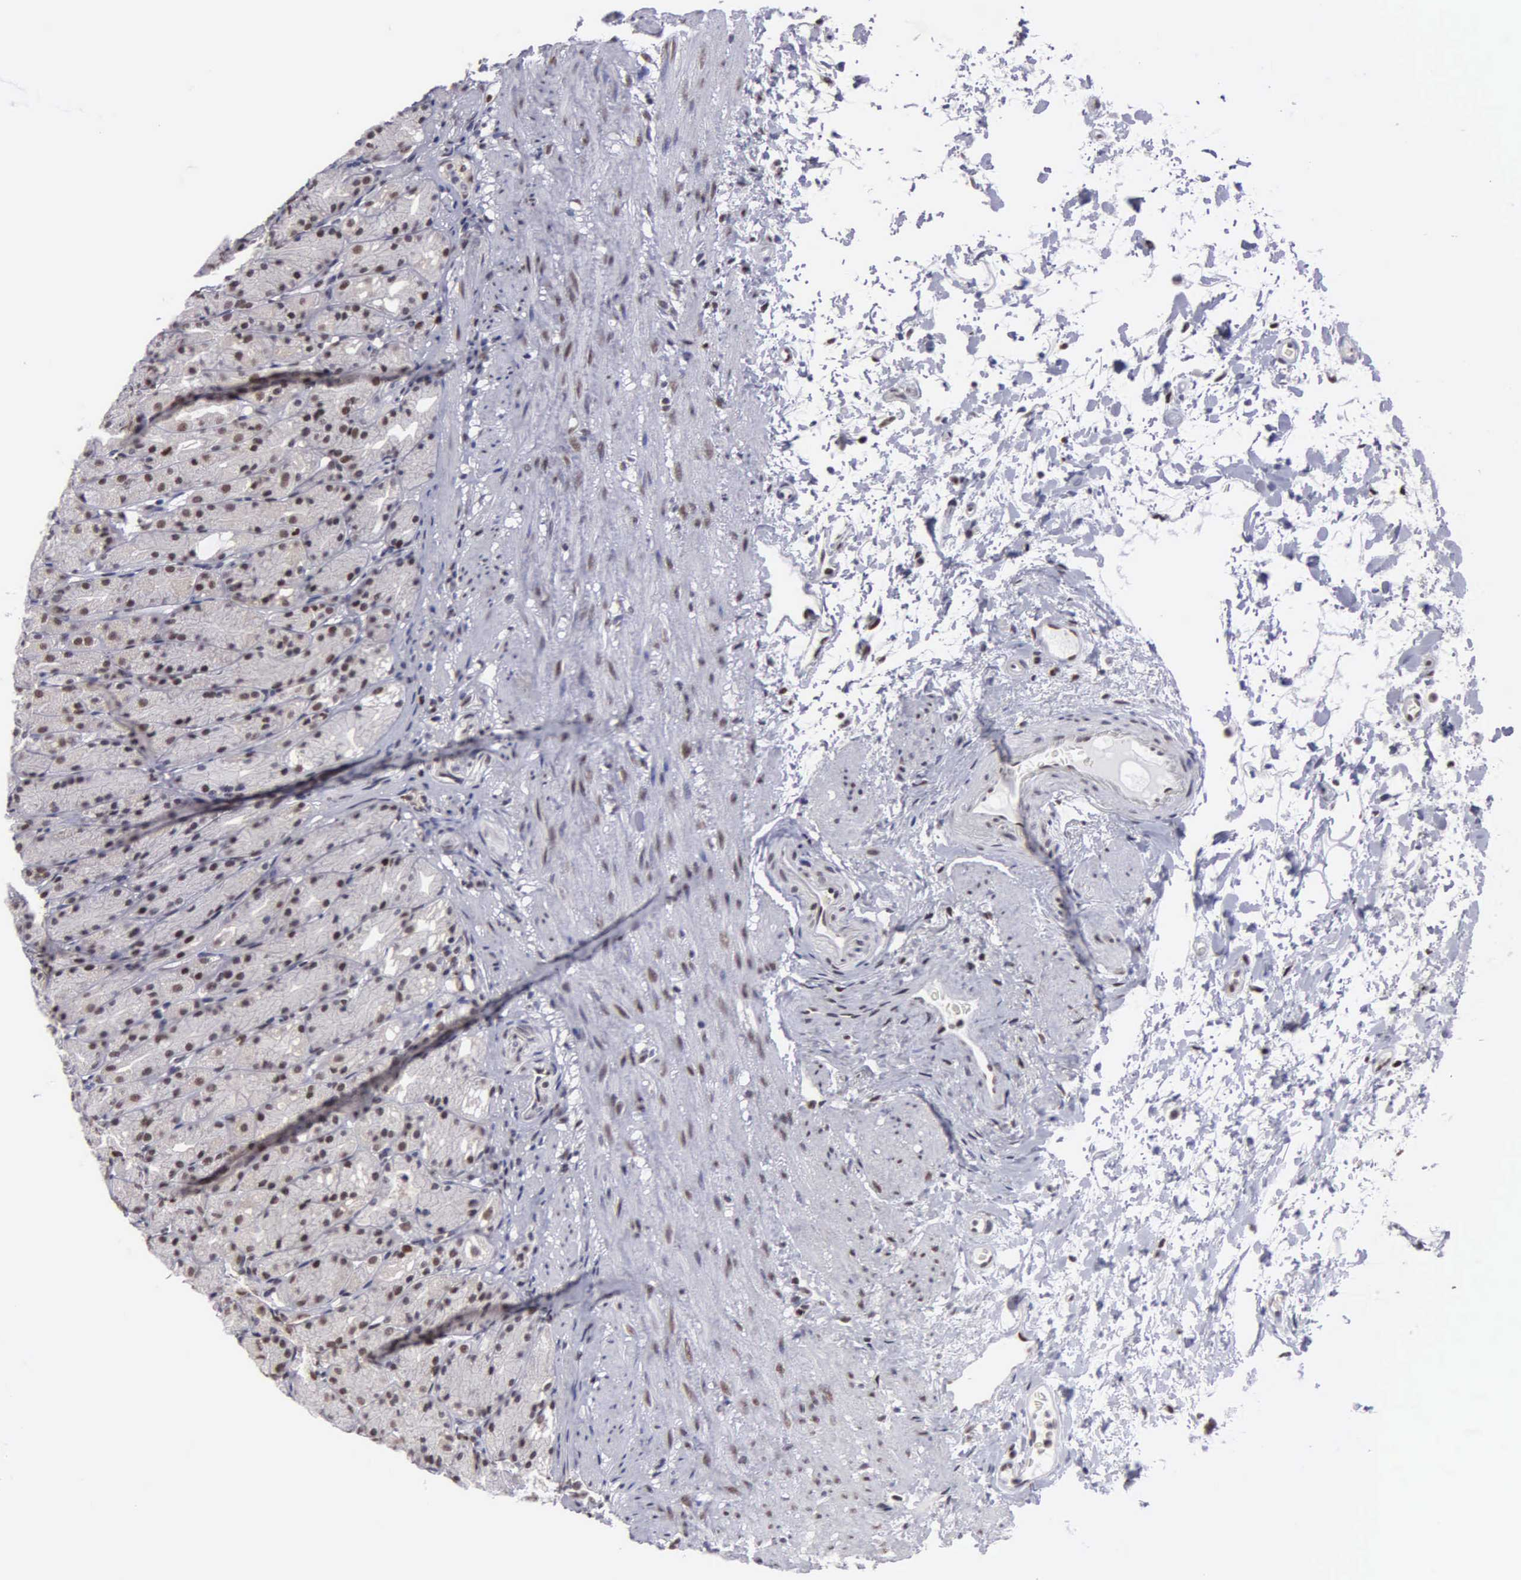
{"staining": {"intensity": "moderate", "quantity": ">75%", "location": "nuclear"}, "tissue": "stomach", "cell_type": "Glandular cells", "image_type": "normal", "snomed": [{"axis": "morphology", "description": "Normal tissue, NOS"}, {"axis": "topography", "description": "Stomach, upper"}], "caption": "A brown stain labels moderate nuclear expression of a protein in glandular cells of normal stomach.", "gene": "UBR7", "patient": {"sex": "female", "age": 75}}